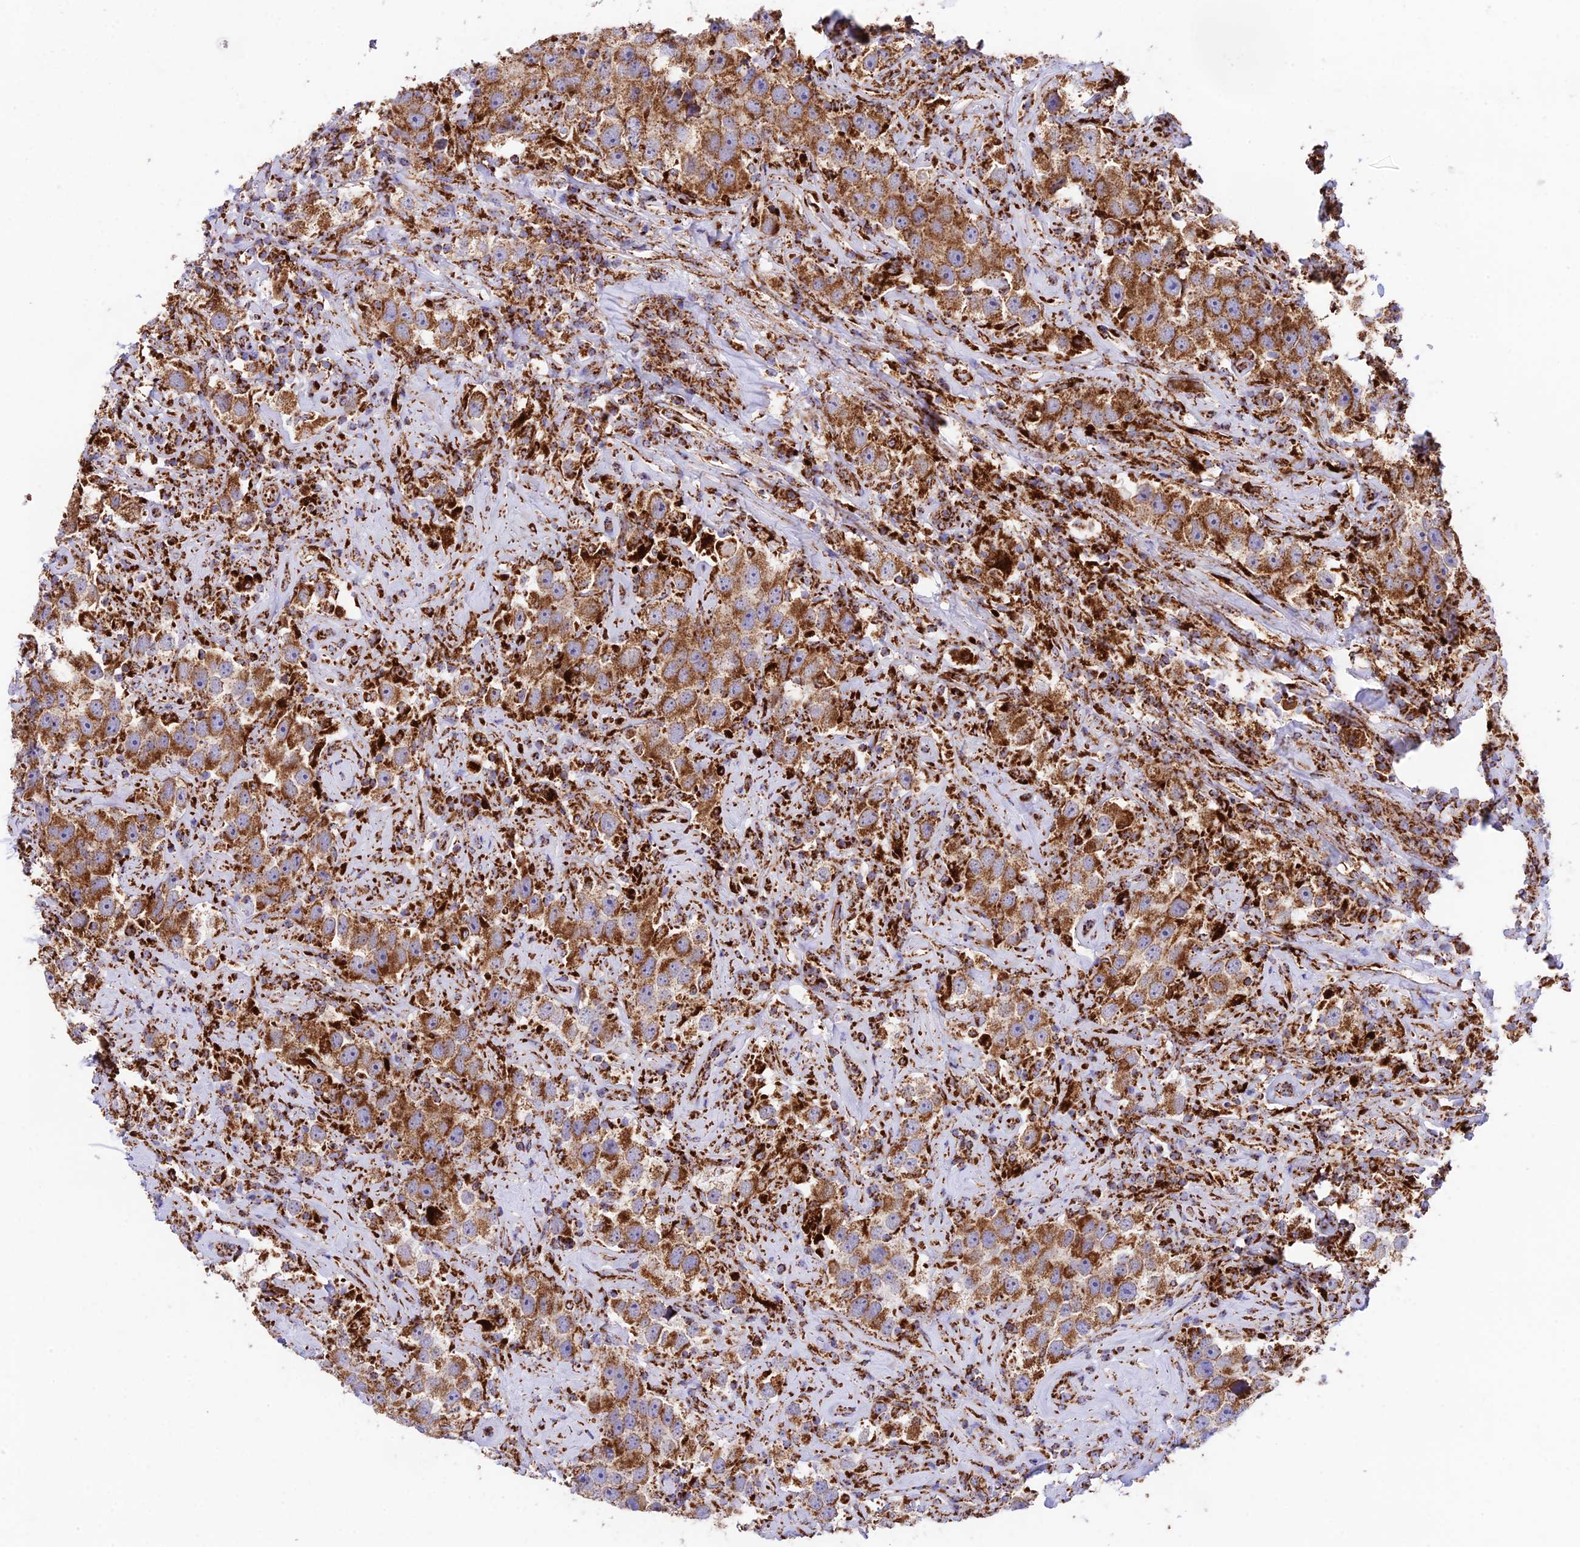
{"staining": {"intensity": "moderate", "quantity": ">75%", "location": "cytoplasmic/membranous"}, "tissue": "testis cancer", "cell_type": "Tumor cells", "image_type": "cancer", "snomed": [{"axis": "morphology", "description": "Seminoma, NOS"}, {"axis": "topography", "description": "Testis"}], "caption": "DAB (3,3'-diaminobenzidine) immunohistochemical staining of testis seminoma demonstrates moderate cytoplasmic/membranous protein positivity in approximately >75% of tumor cells. (DAB = brown stain, brightfield microscopy at high magnification).", "gene": "CHCHD3", "patient": {"sex": "male", "age": 49}}